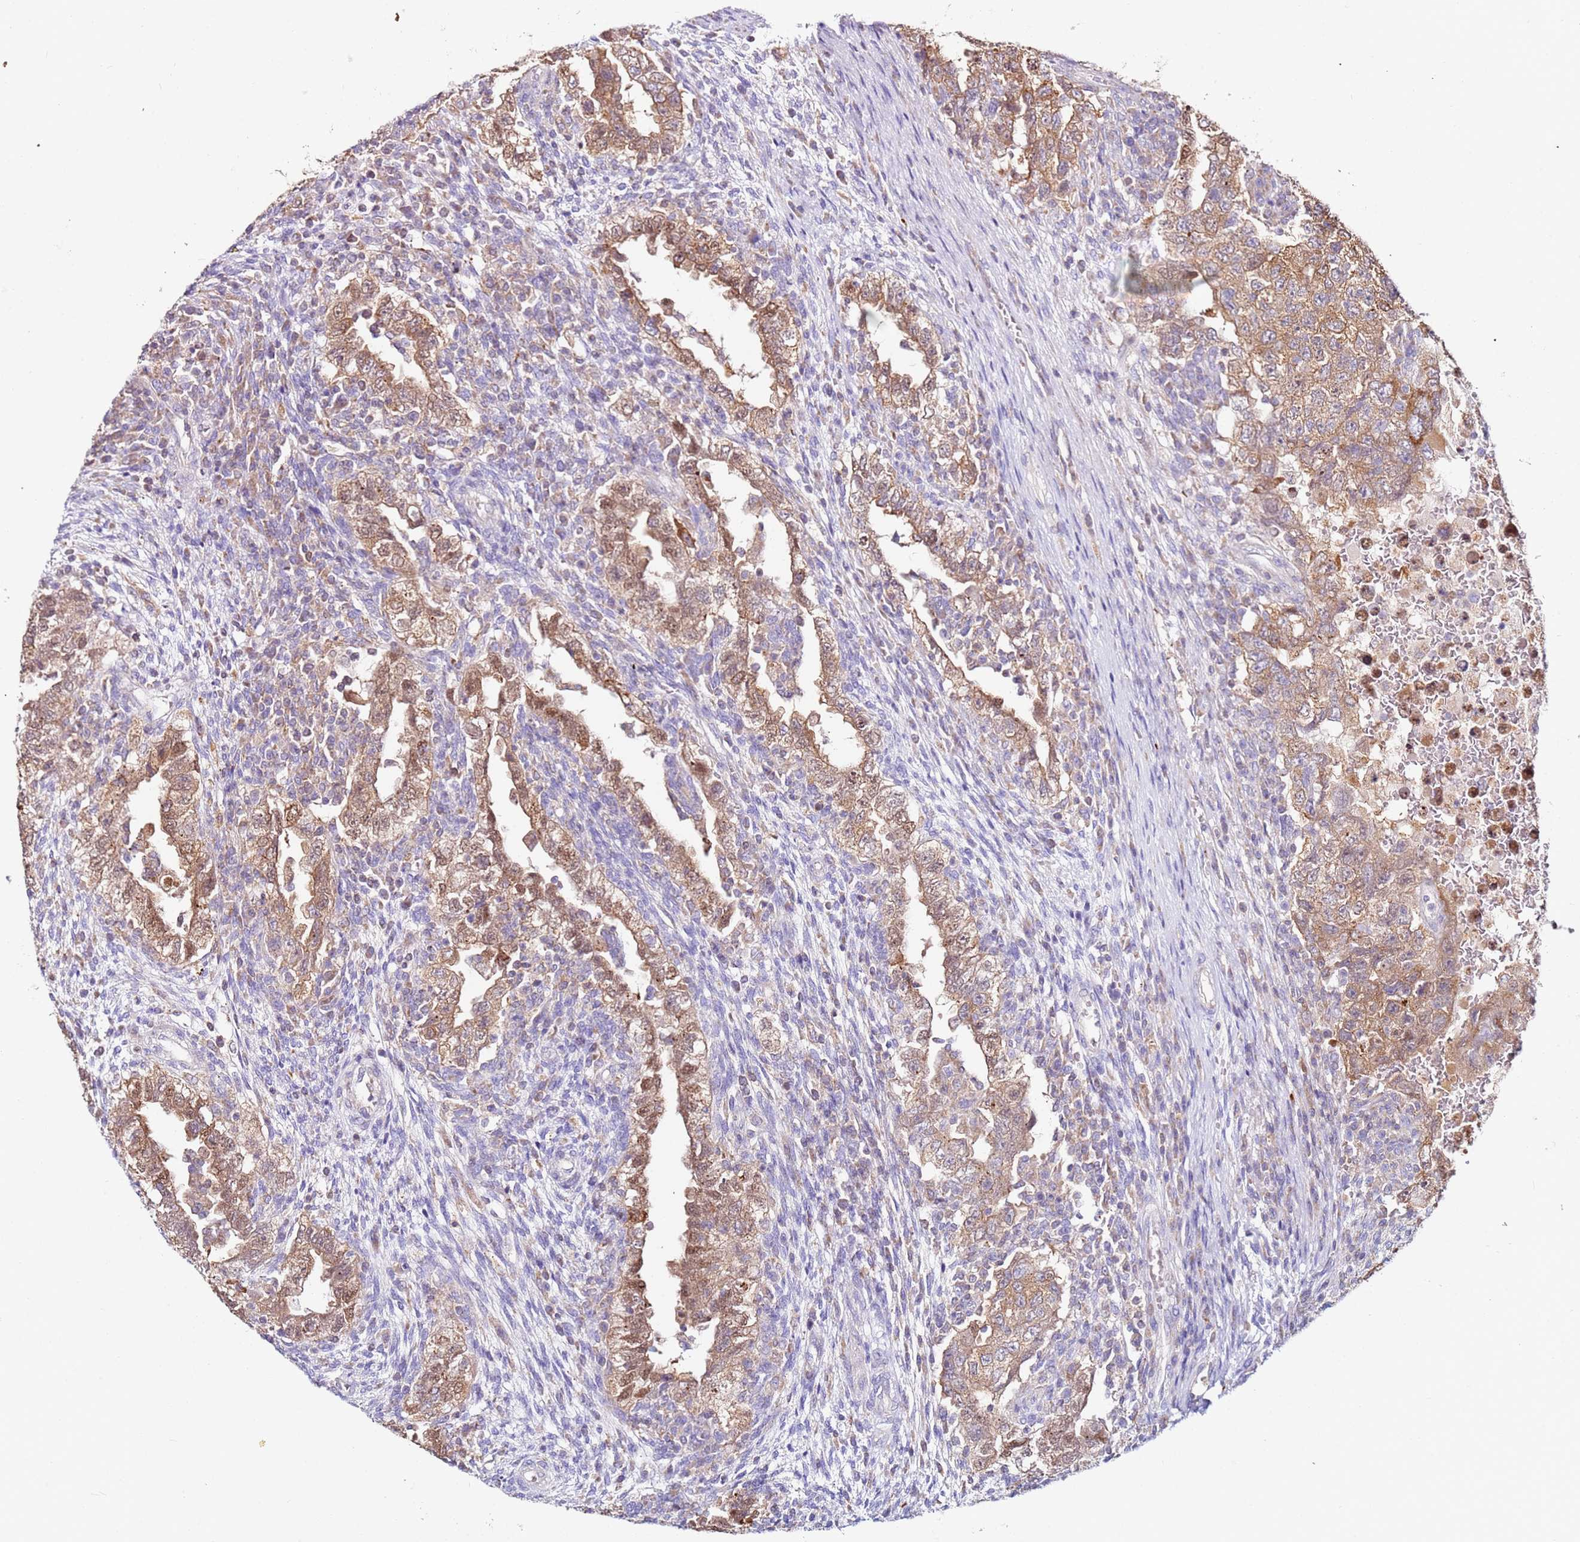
{"staining": {"intensity": "moderate", "quantity": ">75%", "location": "cytoplasmic/membranous"}, "tissue": "testis cancer", "cell_type": "Tumor cells", "image_type": "cancer", "snomed": [{"axis": "morphology", "description": "Carcinoma, Embryonal, NOS"}, {"axis": "topography", "description": "Testis"}], "caption": "A medium amount of moderate cytoplasmic/membranous staining is present in about >75% of tumor cells in embryonal carcinoma (testis) tissue.", "gene": "CNOT9", "patient": {"sex": "male", "age": 26}}